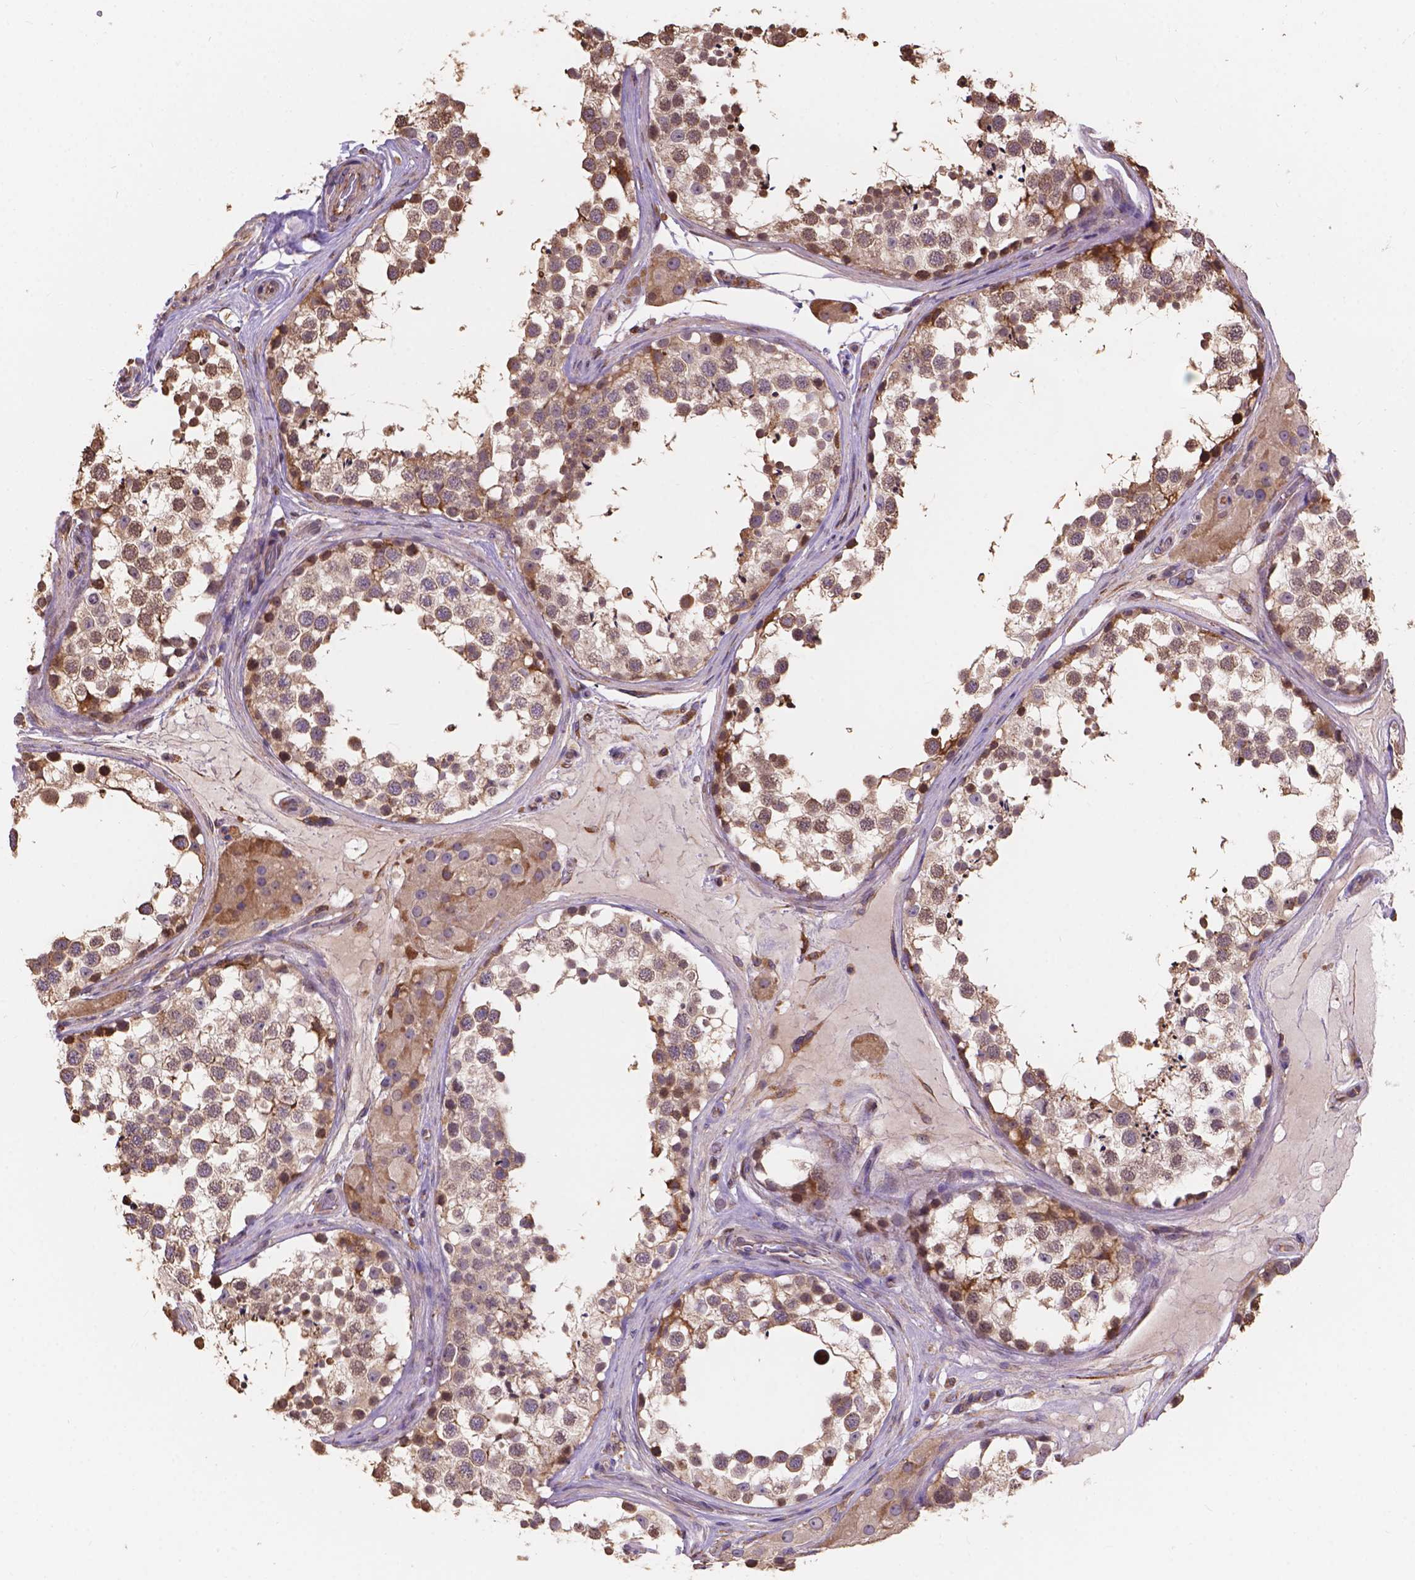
{"staining": {"intensity": "moderate", "quantity": "25%-75%", "location": "cytoplasmic/membranous"}, "tissue": "testis", "cell_type": "Cells in seminiferous ducts", "image_type": "normal", "snomed": [{"axis": "morphology", "description": "Normal tissue, NOS"}, {"axis": "morphology", "description": "Seminoma, NOS"}, {"axis": "topography", "description": "Testis"}], "caption": "Human testis stained with a protein marker shows moderate staining in cells in seminiferous ducts.", "gene": "IPO11", "patient": {"sex": "male", "age": 65}}